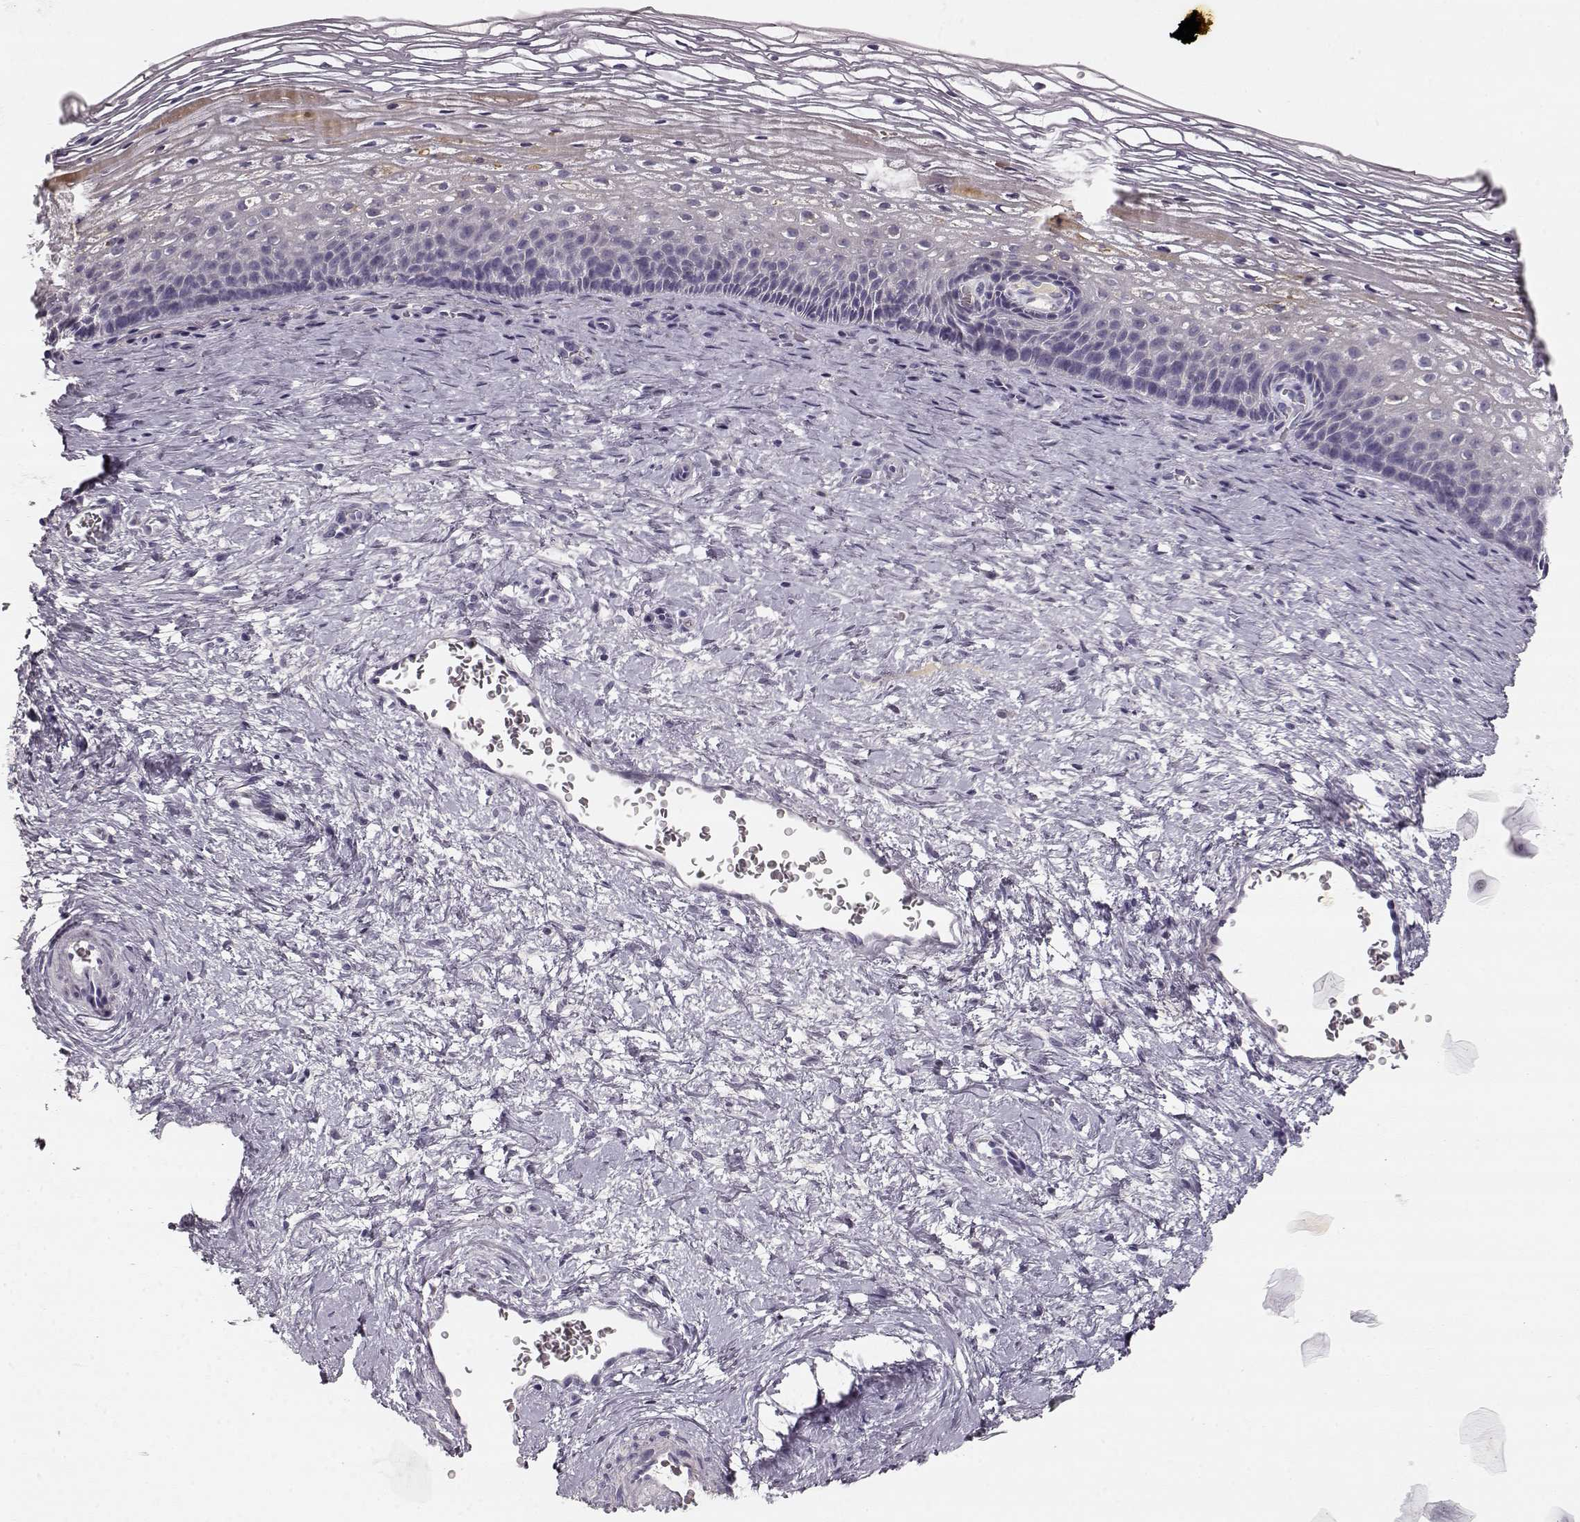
{"staining": {"intensity": "negative", "quantity": "none", "location": "none"}, "tissue": "cervix", "cell_type": "Glandular cells", "image_type": "normal", "snomed": [{"axis": "morphology", "description": "Normal tissue, NOS"}, {"axis": "topography", "description": "Cervix"}], "caption": "High magnification brightfield microscopy of normal cervix stained with DAB (3,3'-diaminobenzidine) (brown) and counterstained with hematoxylin (blue): glandular cells show no significant positivity. (Brightfield microscopy of DAB immunohistochemistry at high magnification).", "gene": "KIAA0319", "patient": {"sex": "female", "age": 34}}